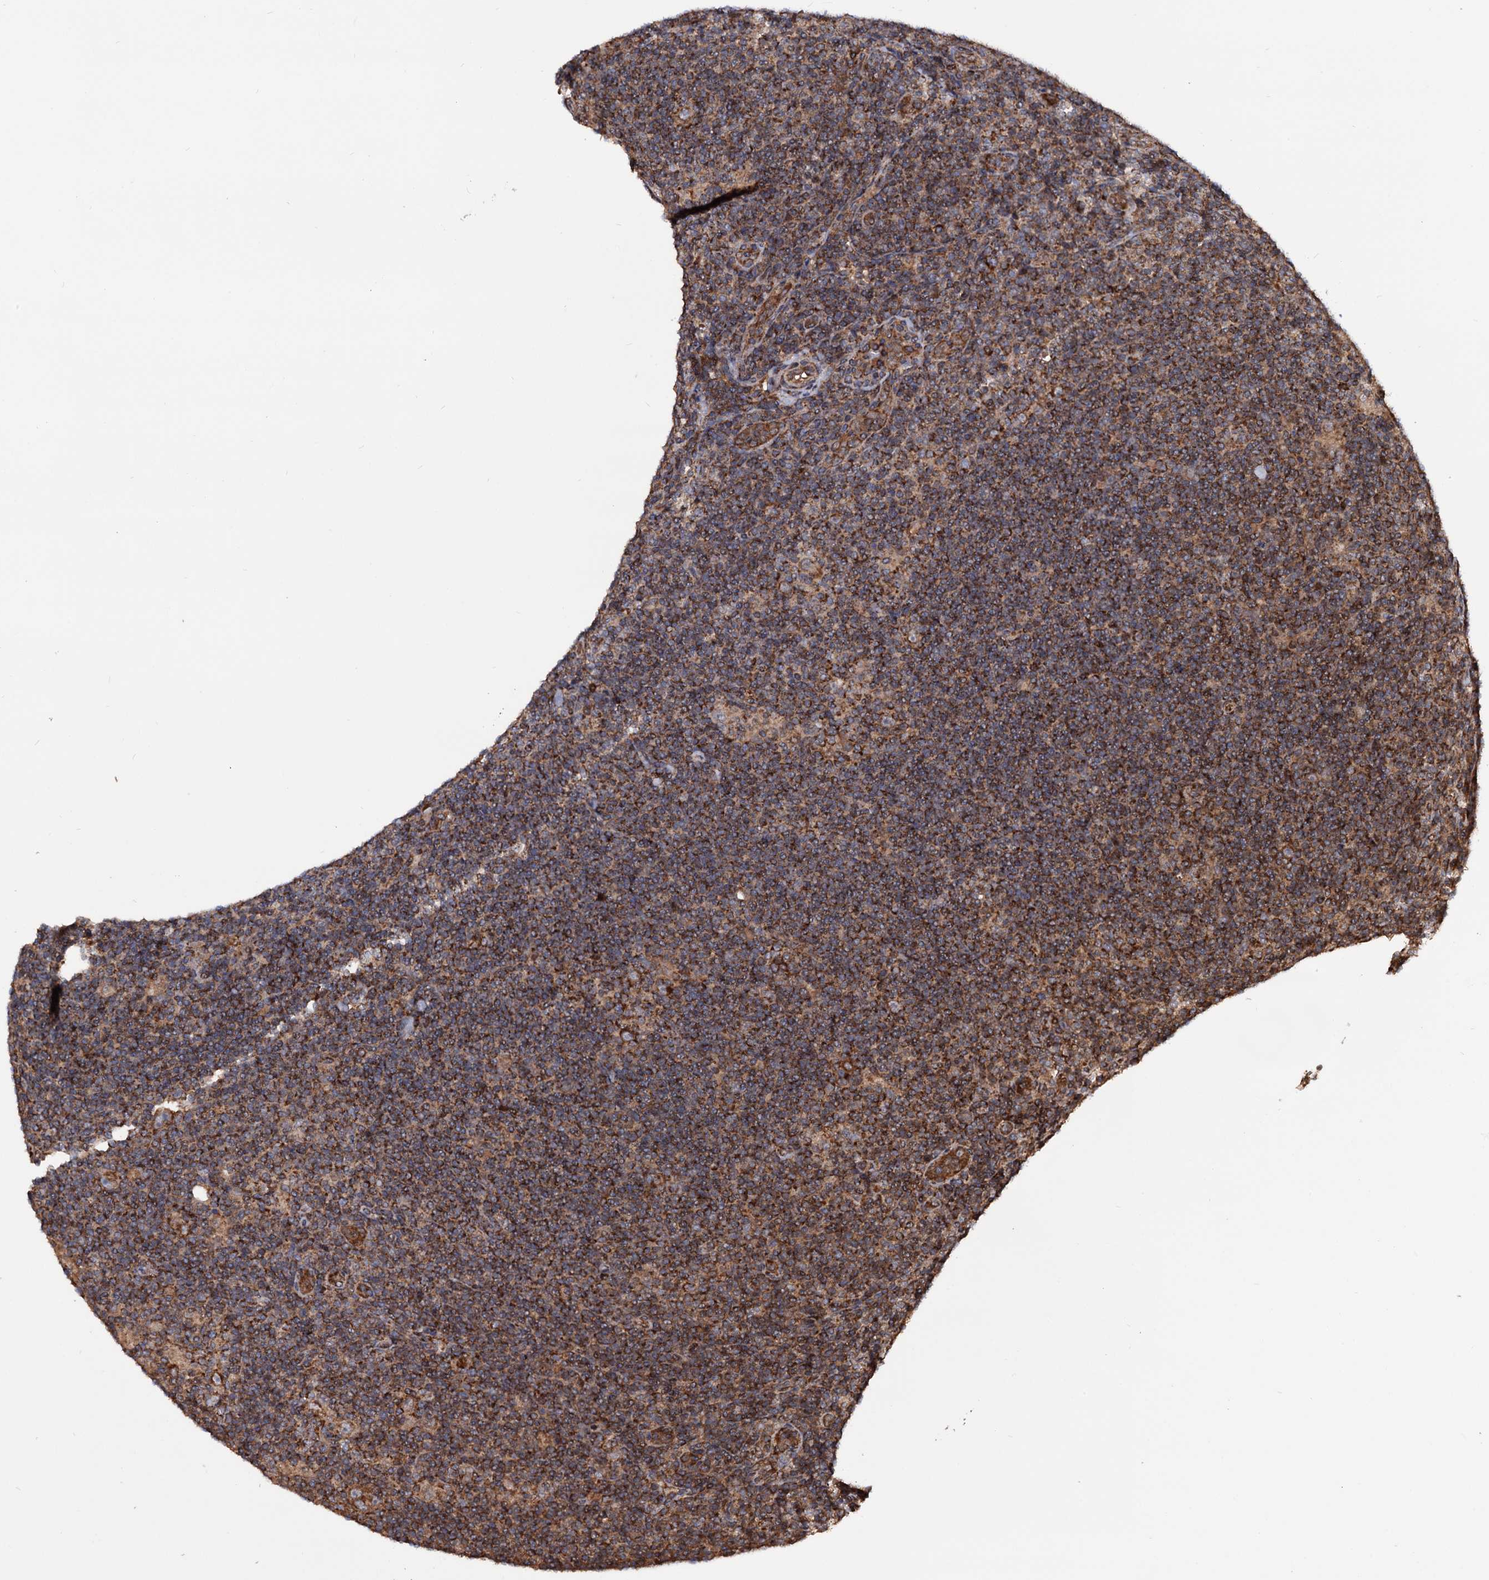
{"staining": {"intensity": "moderate", "quantity": ">75%", "location": "cytoplasmic/membranous"}, "tissue": "lymphoma", "cell_type": "Tumor cells", "image_type": "cancer", "snomed": [{"axis": "morphology", "description": "Hodgkin's disease, NOS"}, {"axis": "topography", "description": "Lymph node"}], "caption": "An immunohistochemistry photomicrograph of neoplastic tissue is shown. Protein staining in brown labels moderate cytoplasmic/membranous positivity in lymphoma within tumor cells.", "gene": "MRPL42", "patient": {"sex": "female", "age": 57}}